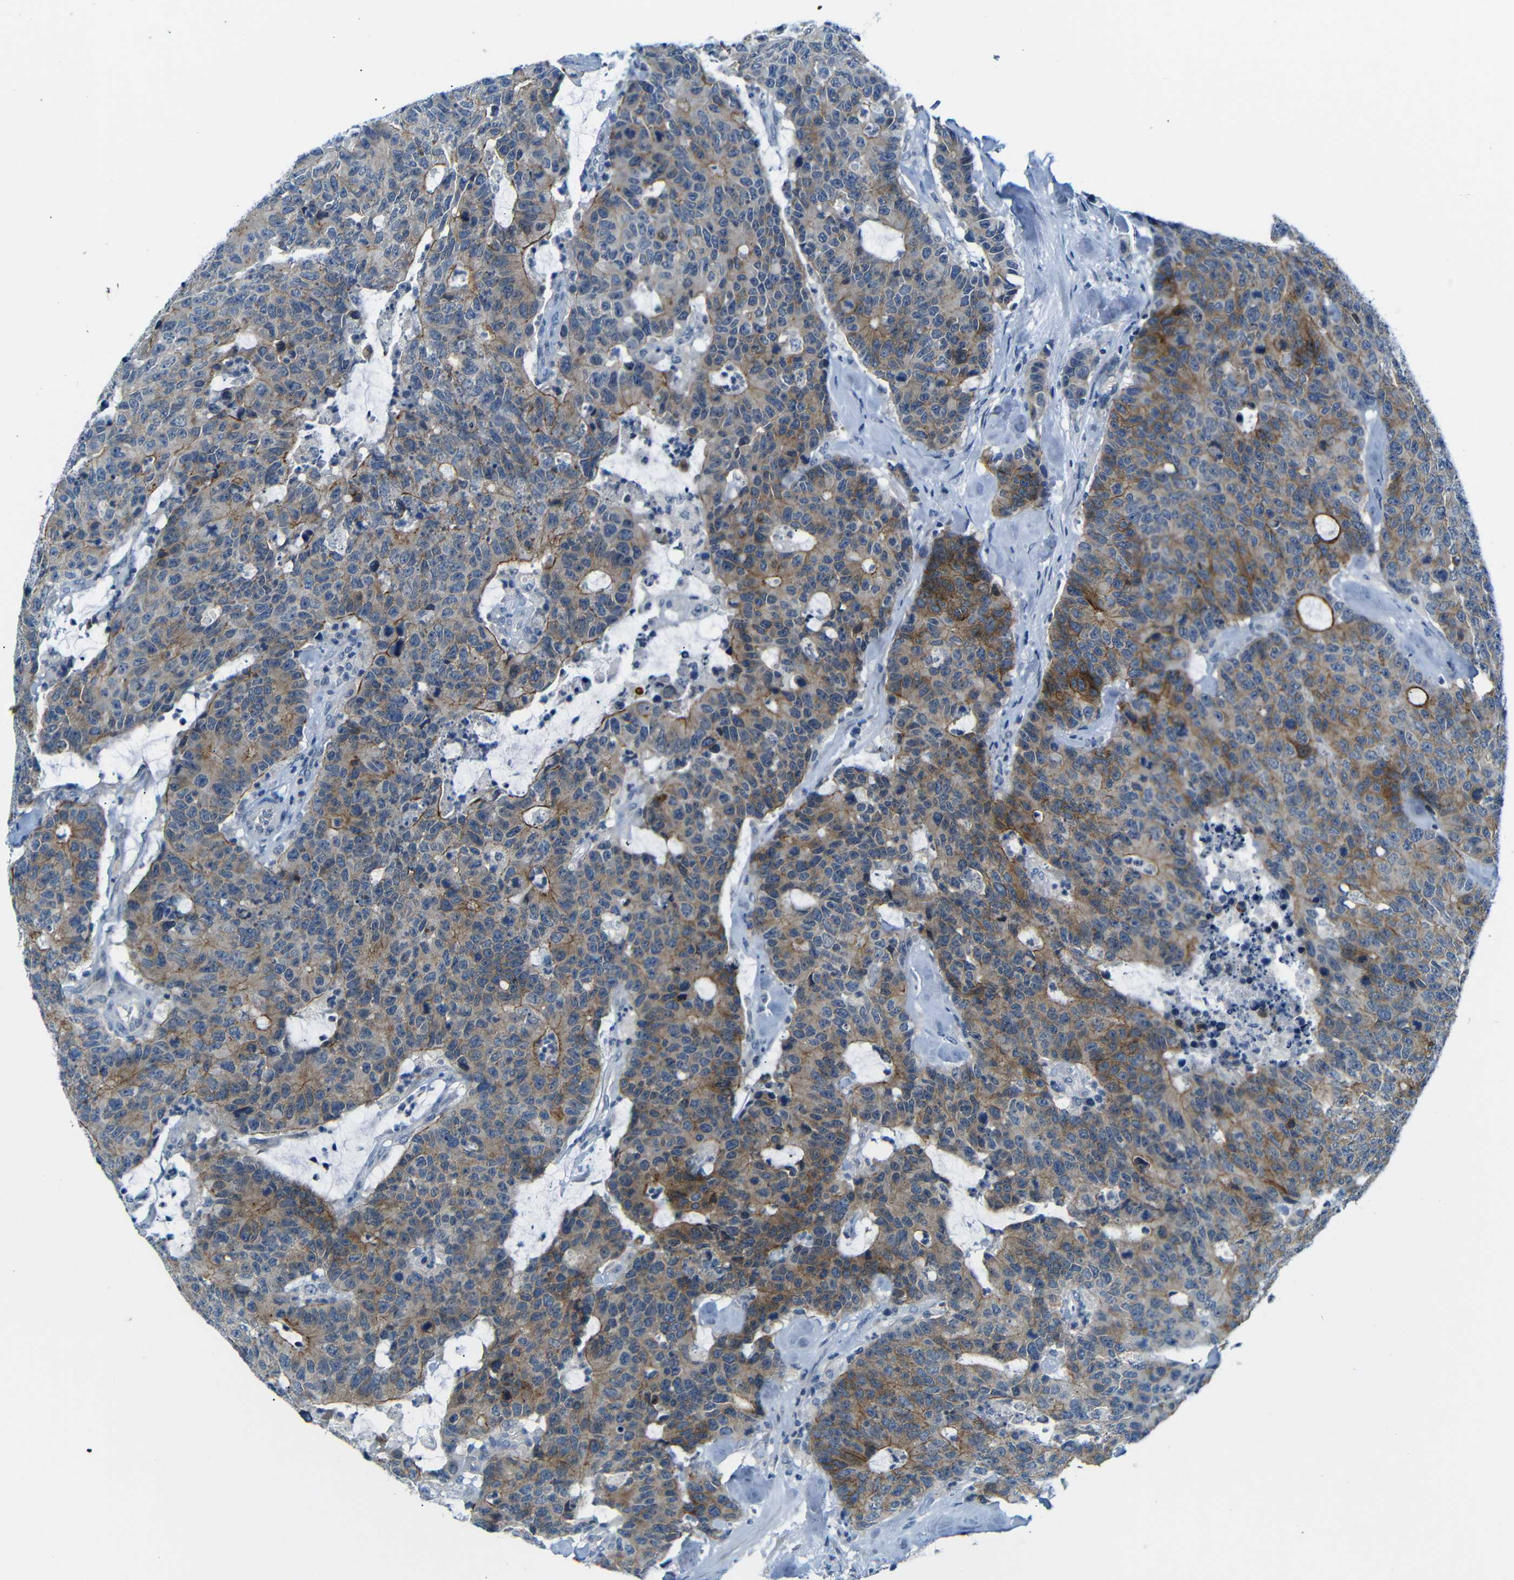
{"staining": {"intensity": "moderate", "quantity": ">75%", "location": "cytoplasmic/membranous"}, "tissue": "colorectal cancer", "cell_type": "Tumor cells", "image_type": "cancer", "snomed": [{"axis": "morphology", "description": "Adenocarcinoma, NOS"}, {"axis": "topography", "description": "Colon"}], "caption": "Brown immunohistochemical staining in adenocarcinoma (colorectal) reveals moderate cytoplasmic/membranous expression in about >75% of tumor cells.", "gene": "ANK3", "patient": {"sex": "female", "age": 86}}